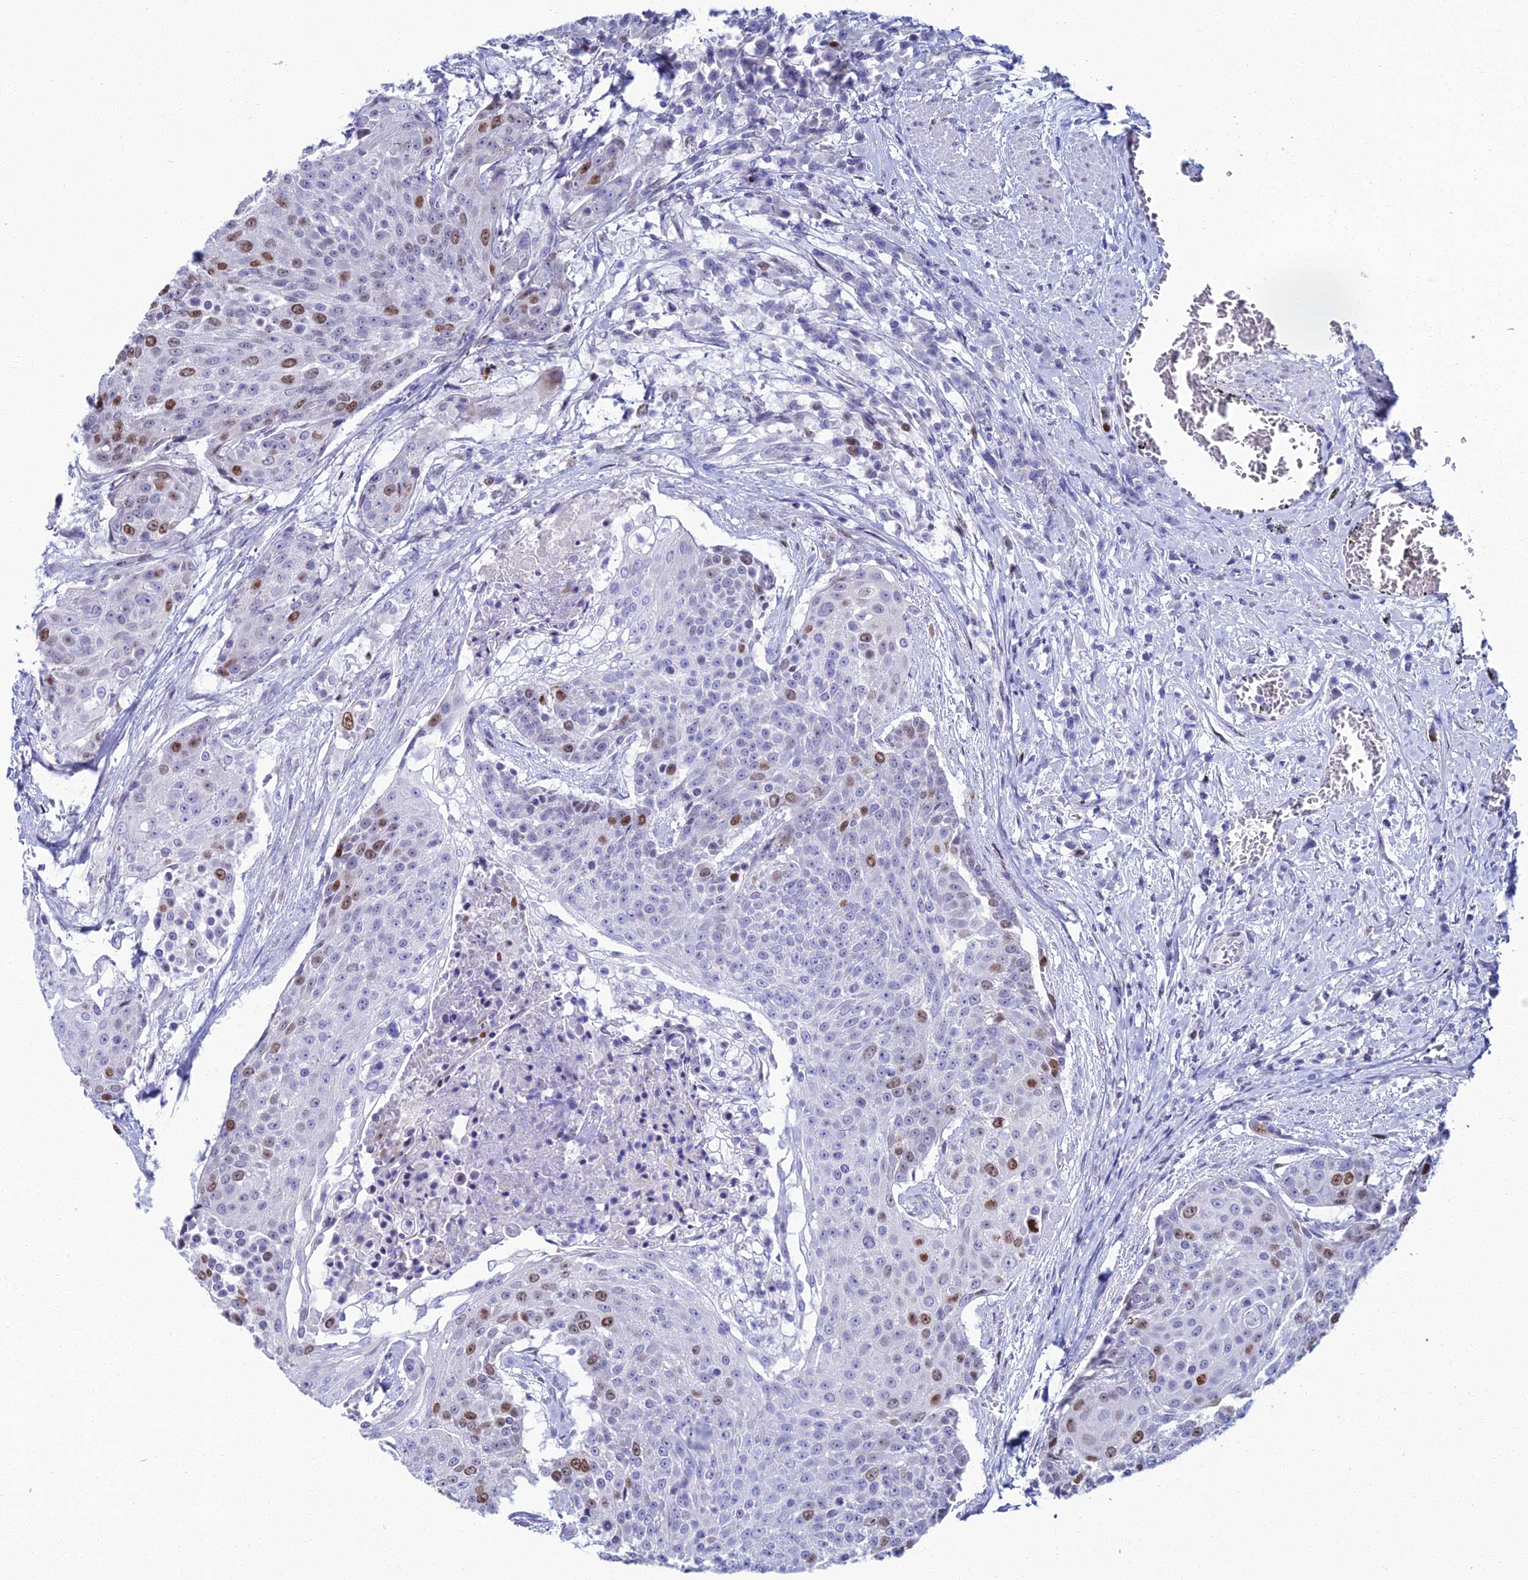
{"staining": {"intensity": "moderate", "quantity": "<25%", "location": "nuclear"}, "tissue": "urothelial cancer", "cell_type": "Tumor cells", "image_type": "cancer", "snomed": [{"axis": "morphology", "description": "Urothelial carcinoma, High grade"}, {"axis": "topography", "description": "Urinary bladder"}], "caption": "Human urothelial cancer stained with a brown dye shows moderate nuclear positive staining in approximately <25% of tumor cells.", "gene": "TAF9B", "patient": {"sex": "female", "age": 63}}